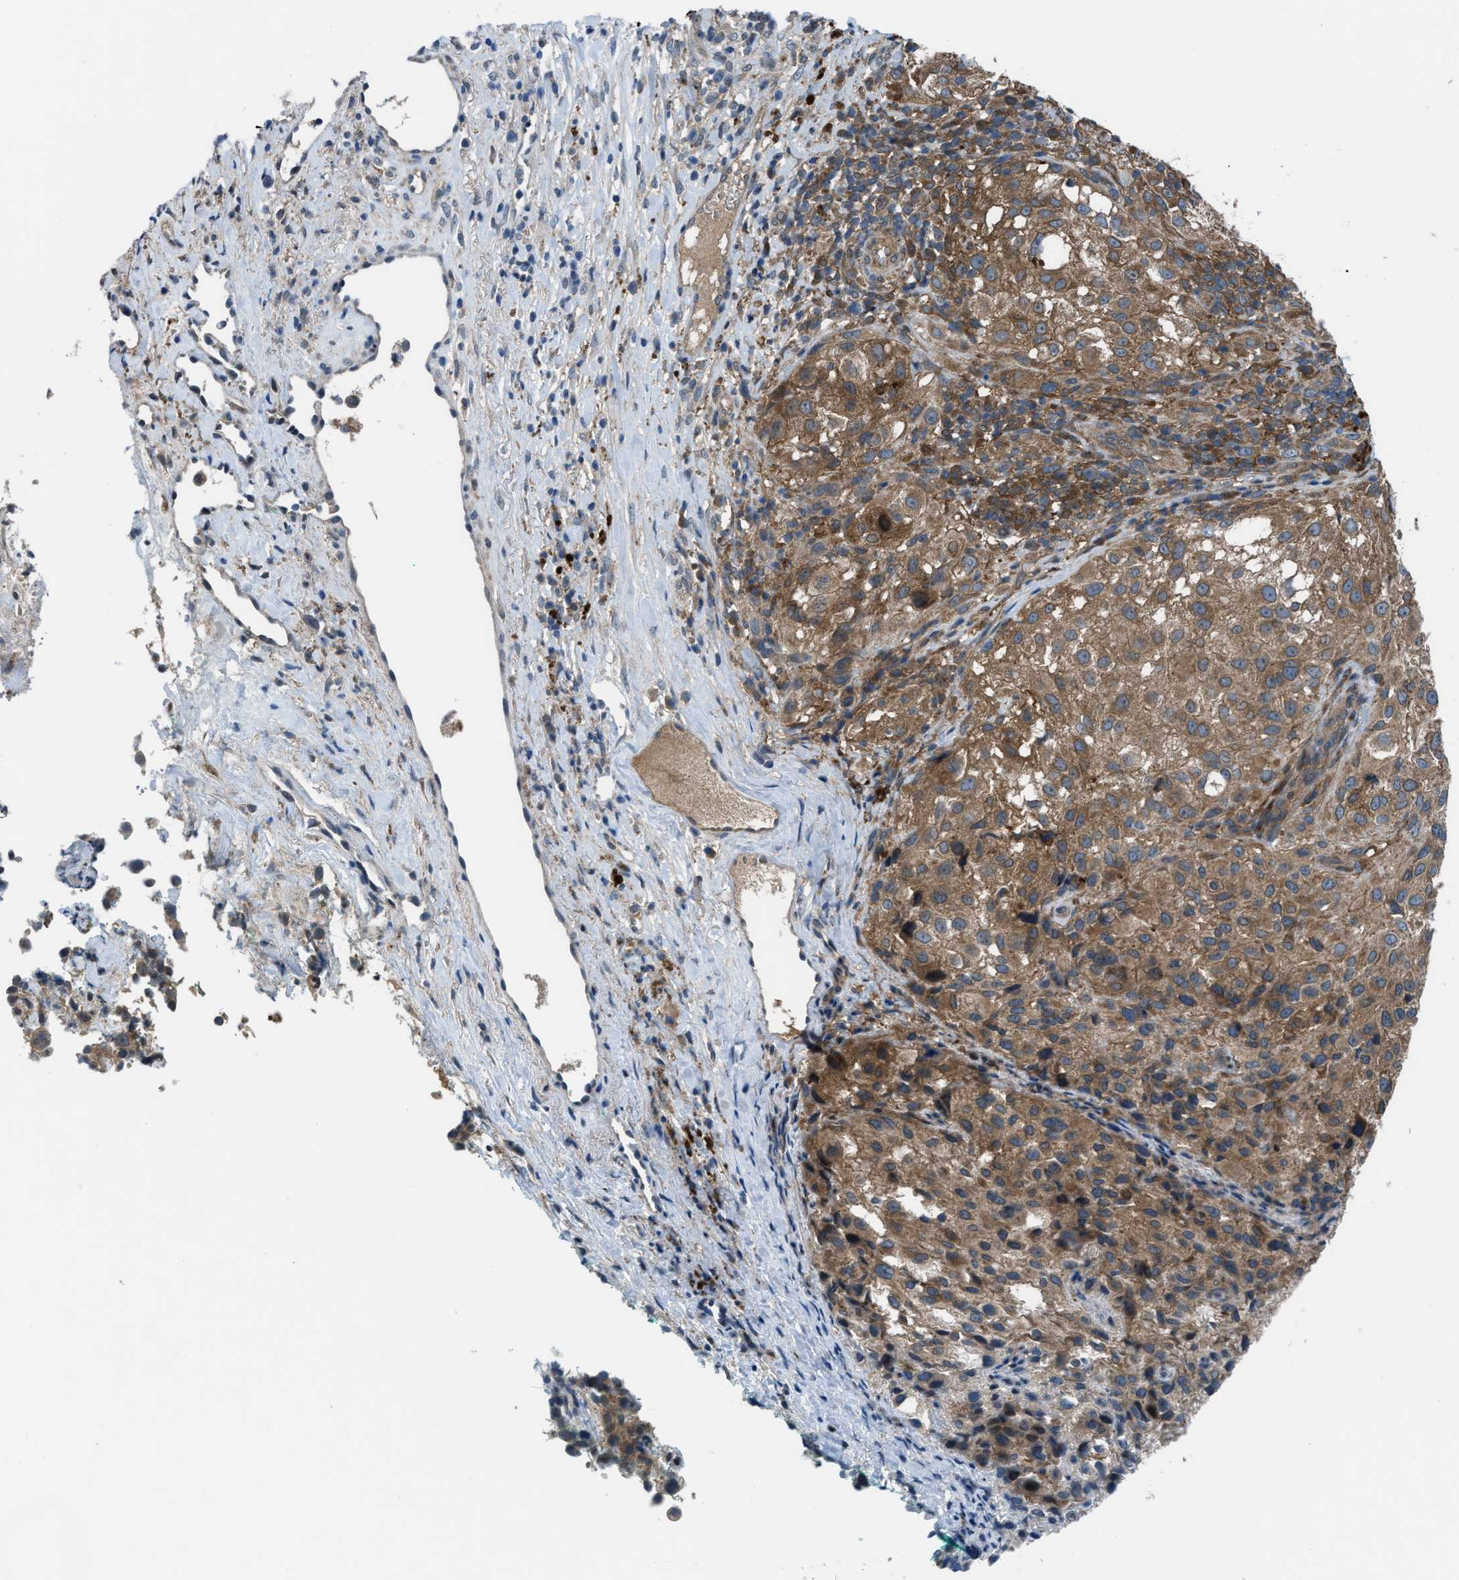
{"staining": {"intensity": "moderate", "quantity": ">75%", "location": "cytoplasmic/membranous"}, "tissue": "melanoma", "cell_type": "Tumor cells", "image_type": "cancer", "snomed": [{"axis": "morphology", "description": "Necrosis, NOS"}, {"axis": "morphology", "description": "Malignant melanoma, NOS"}, {"axis": "topography", "description": "Skin"}], "caption": "Melanoma was stained to show a protein in brown. There is medium levels of moderate cytoplasmic/membranous positivity in about >75% of tumor cells.", "gene": "BAZ2B", "patient": {"sex": "female", "age": 87}}